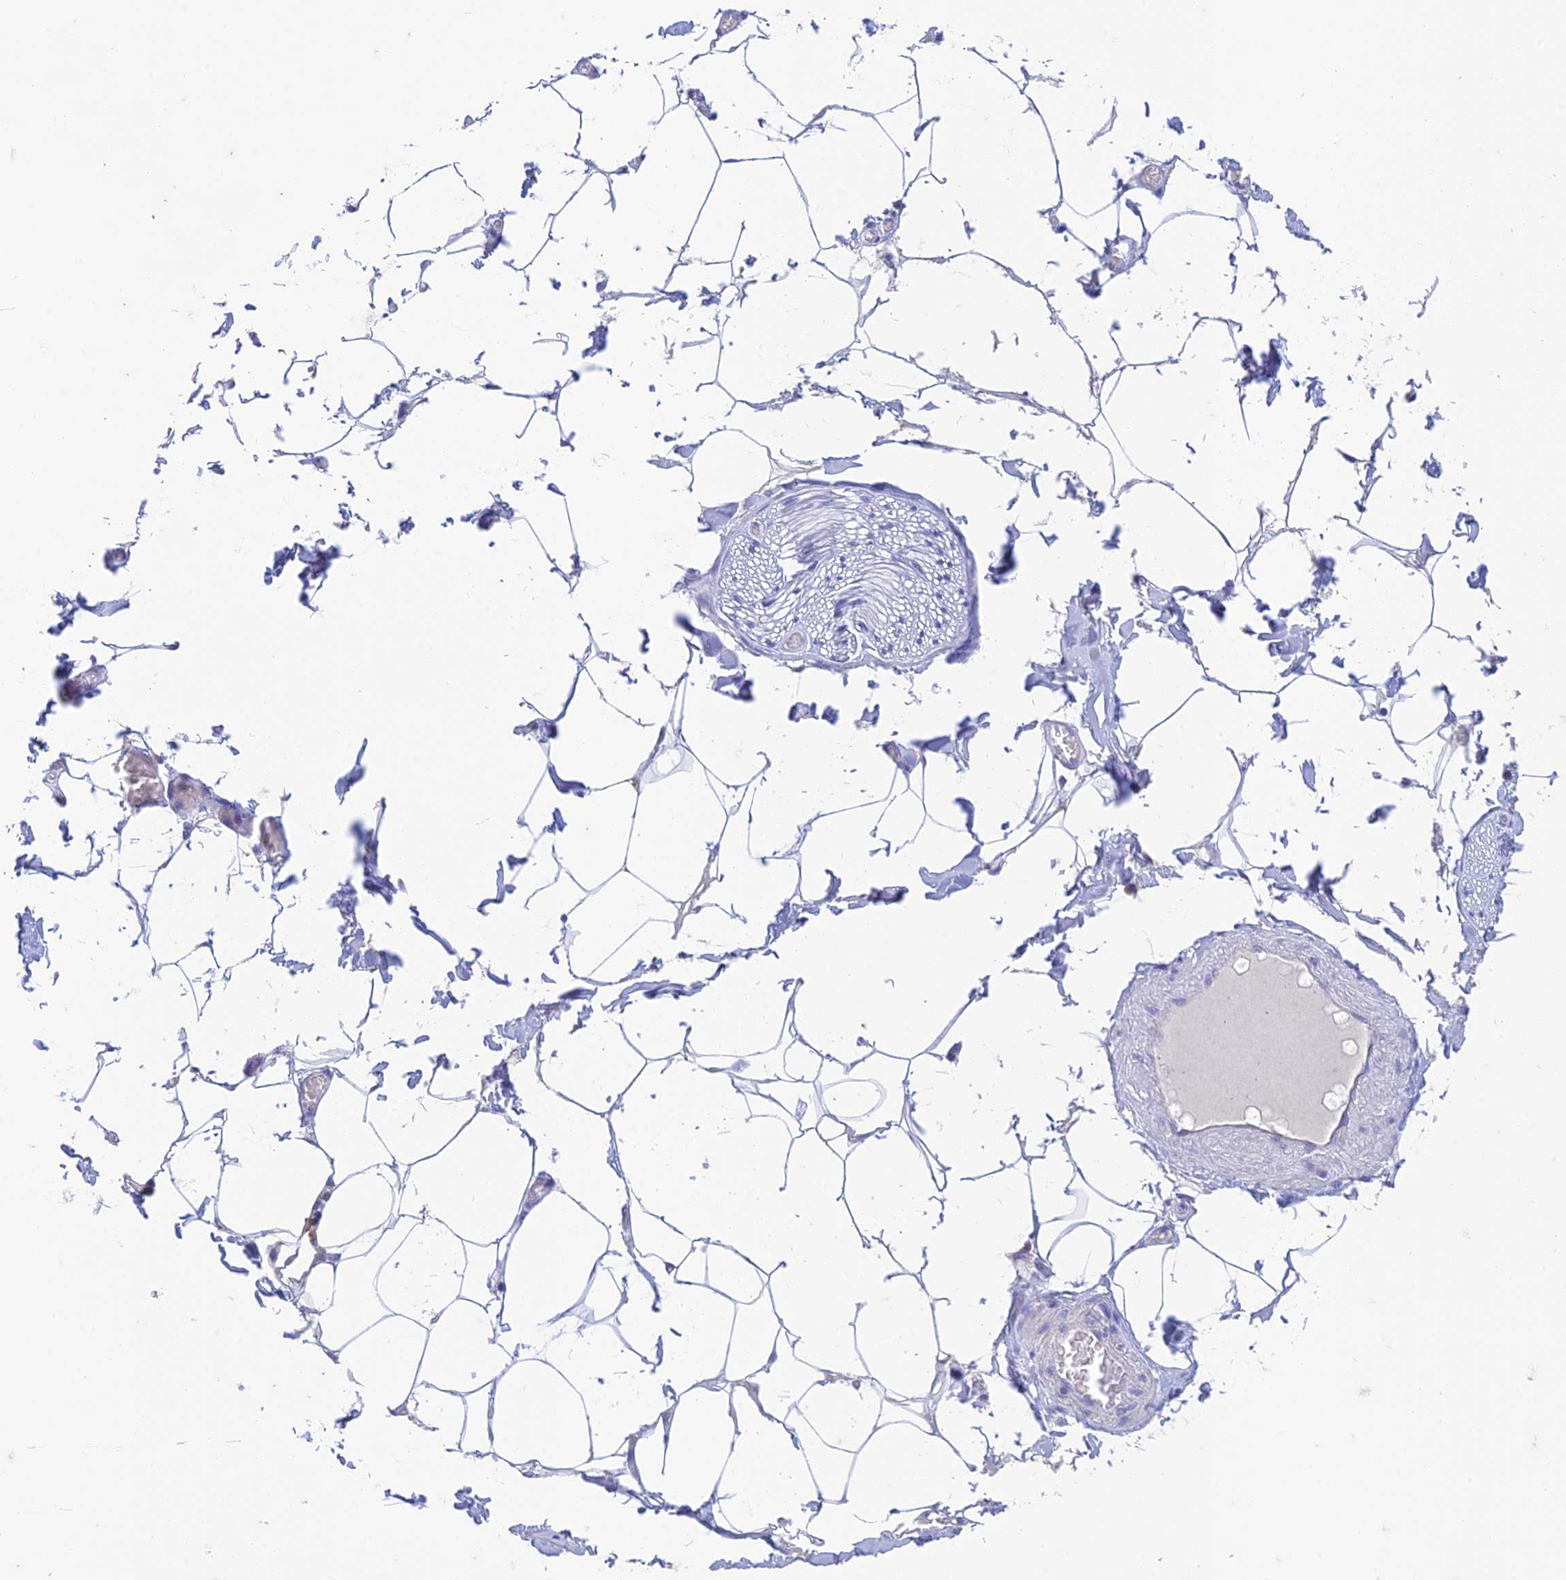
{"staining": {"intensity": "negative", "quantity": "none", "location": "none"}, "tissue": "adipose tissue", "cell_type": "Adipocytes", "image_type": "normal", "snomed": [{"axis": "morphology", "description": "Normal tissue, NOS"}, {"axis": "topography", "description": "Soft tissue"}, {"axis": "topography", "description": "Adipose tissue"}, {"axis": "topography", "description": "Vascular tissue"}, {"axis": "topography", "description": "Peripheral nerve tissue"}], "caption": "Adipose tissue stained for a protein using immunohistochemistry reveals no expression adipocytes.", "gene": "ZNF181", "patient": {"sex": "male", "age": 46}}